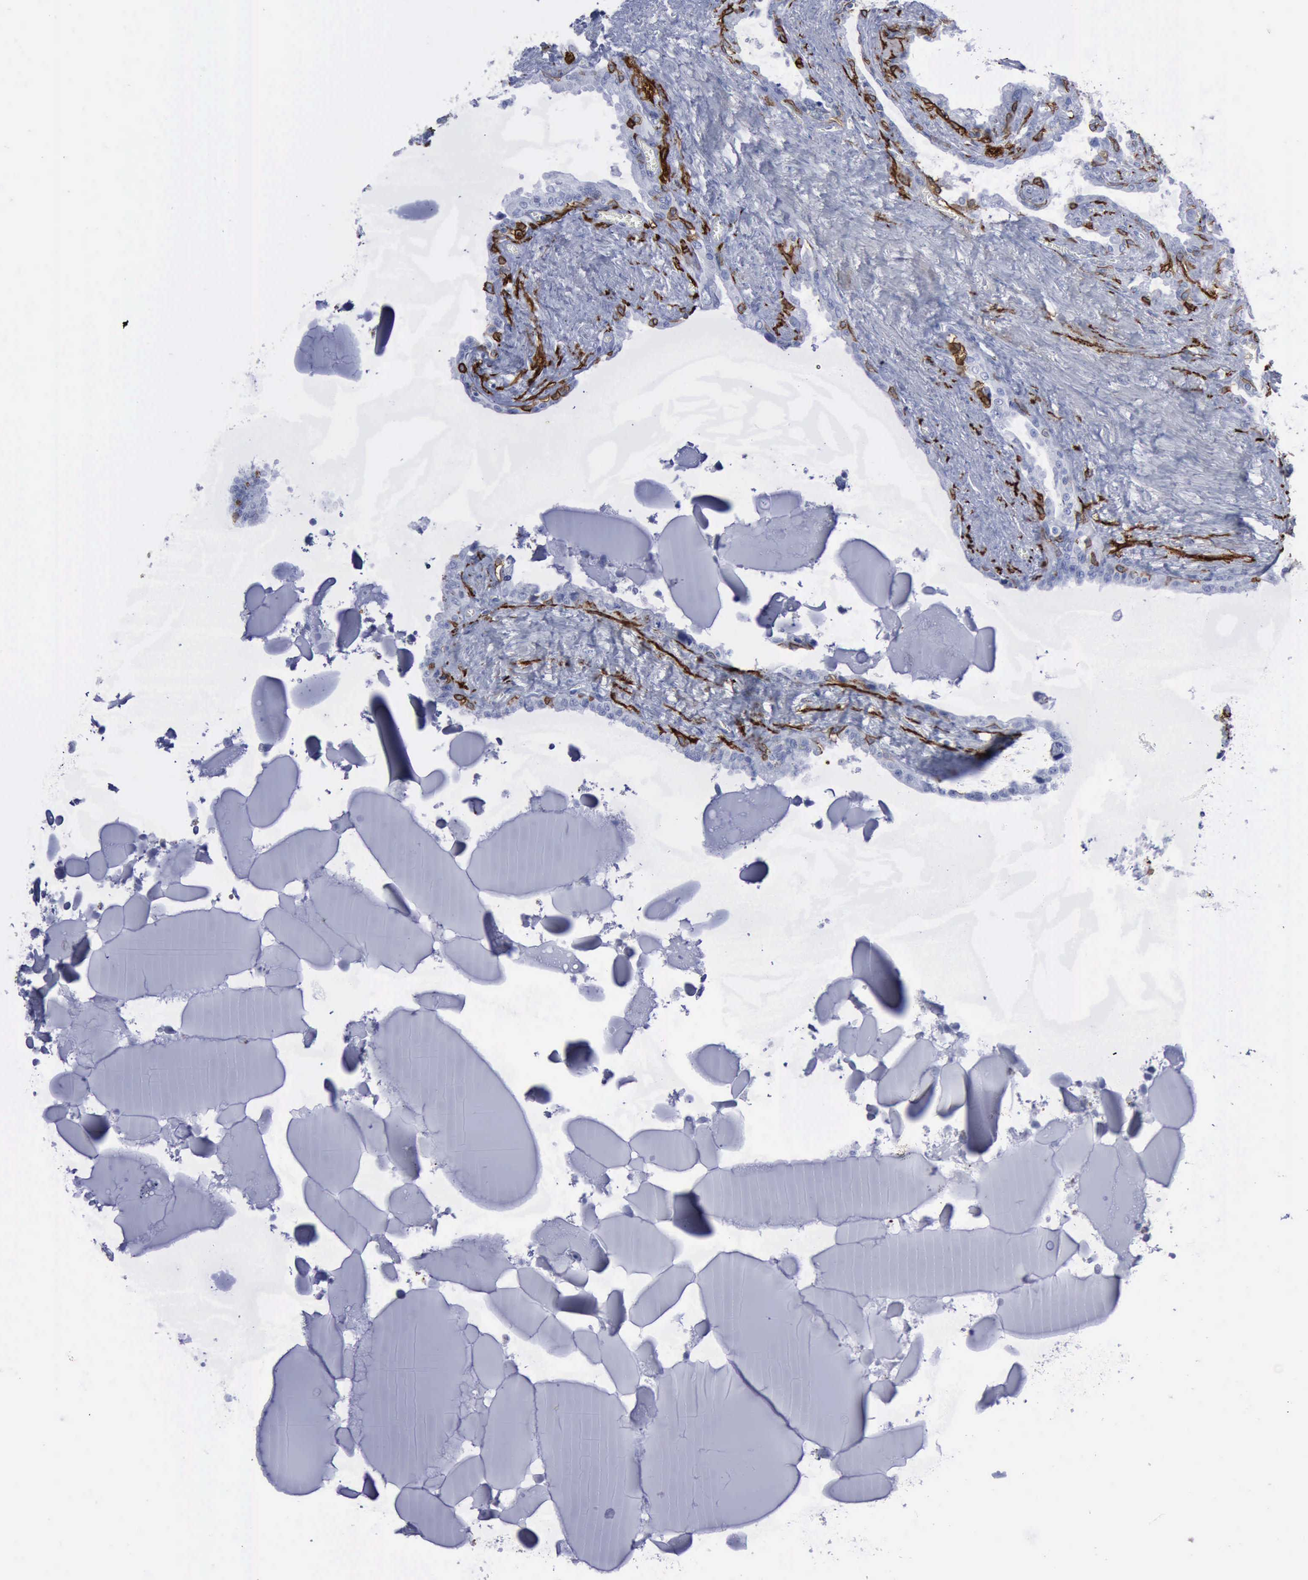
{"staining": {"intensity": "strong", "quantity": "<25%", "location": "cytoplasmic/membranous"}, "tissue": "seminal vesicle", "cell_type": "Glandular cells", "image_type": "normal", "snomed": [{"axis": "morphology", "description": "Normal tissue, NOS"}, {"axis": "morphology", "description": "Inflammation, NOS"}, {"axis": "topography", "description": "Urinary bladder"}, {"axis": "topography", "description": "Prostate"}, {"axis": "topography", "description": "Seminal veicle"}], "caption": "Strong cytoplasmic/membranous expression for a protein is present in approximately <25% of glandular cells of unremarkable seminal vesicle using immunohistochemistry.", "gene": "NGFR", "patient": {"sex": "male", "age": 82}}